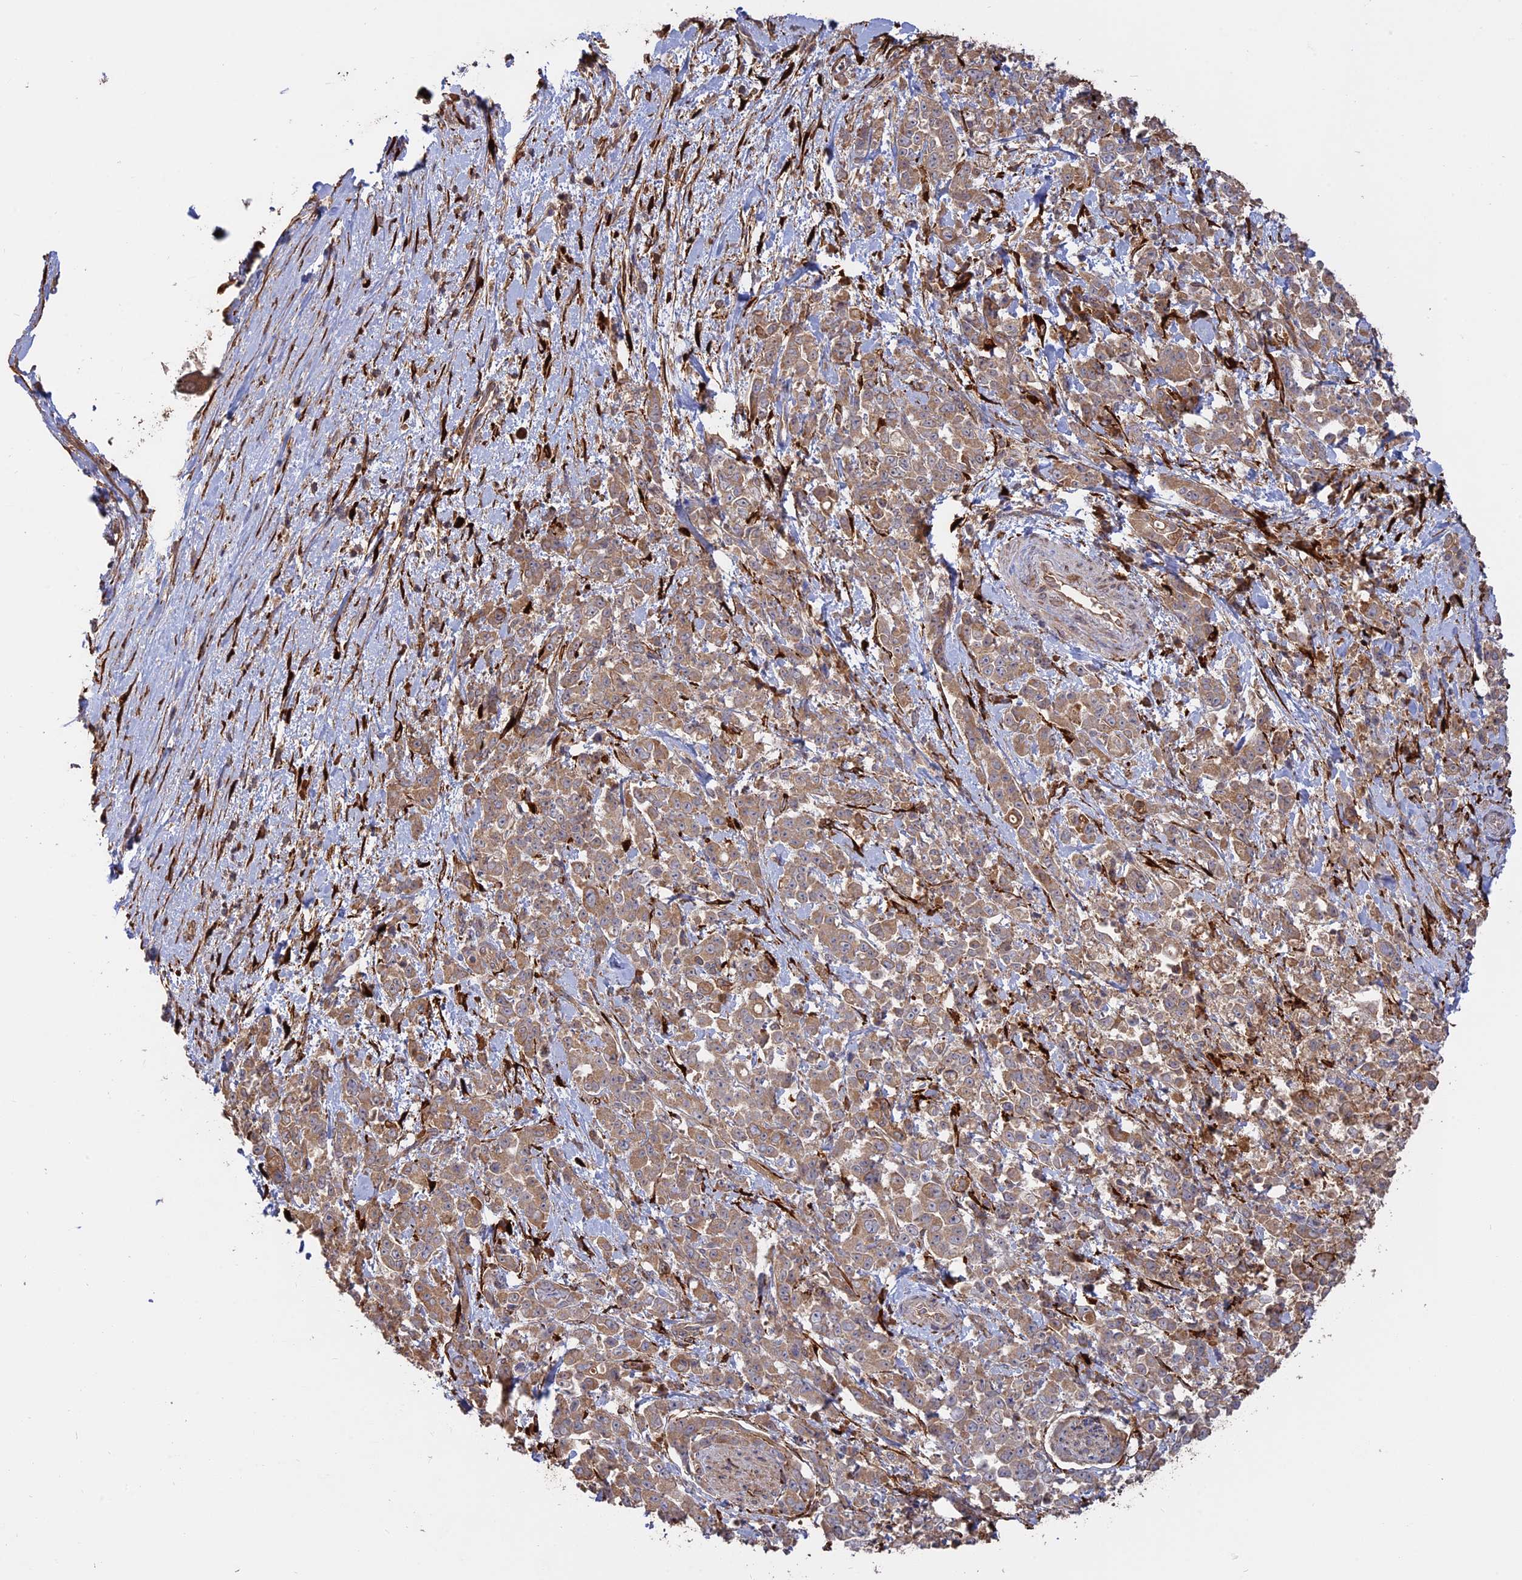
{"staining": {"intensity": "moderate", "quantity": ">75%", "location": "cytoplasmic/membranous"}, "tissue": "pancreatic cancer", "cell_type": "Tumor cells", "image_type": "cancer", "snomed": [{"axis": "morphology", "description": "Normal tissue, NOS"}, {"axis": "morphology", "description": "Adenocarcinoma, NOS"}, {"axis": "topography", "description": "Pancreas"}], "caption": "This image displays adenocarcinoma (pancreatic) stained with immunohistochemistry to label a protein in brown. The cytoplasmic/membranous of tumor cells show moderate positivity for the protein. Nuclei are counter-stained blue.", "gene": "PPIC", "patient": {"sex": "female", "age": 64}}